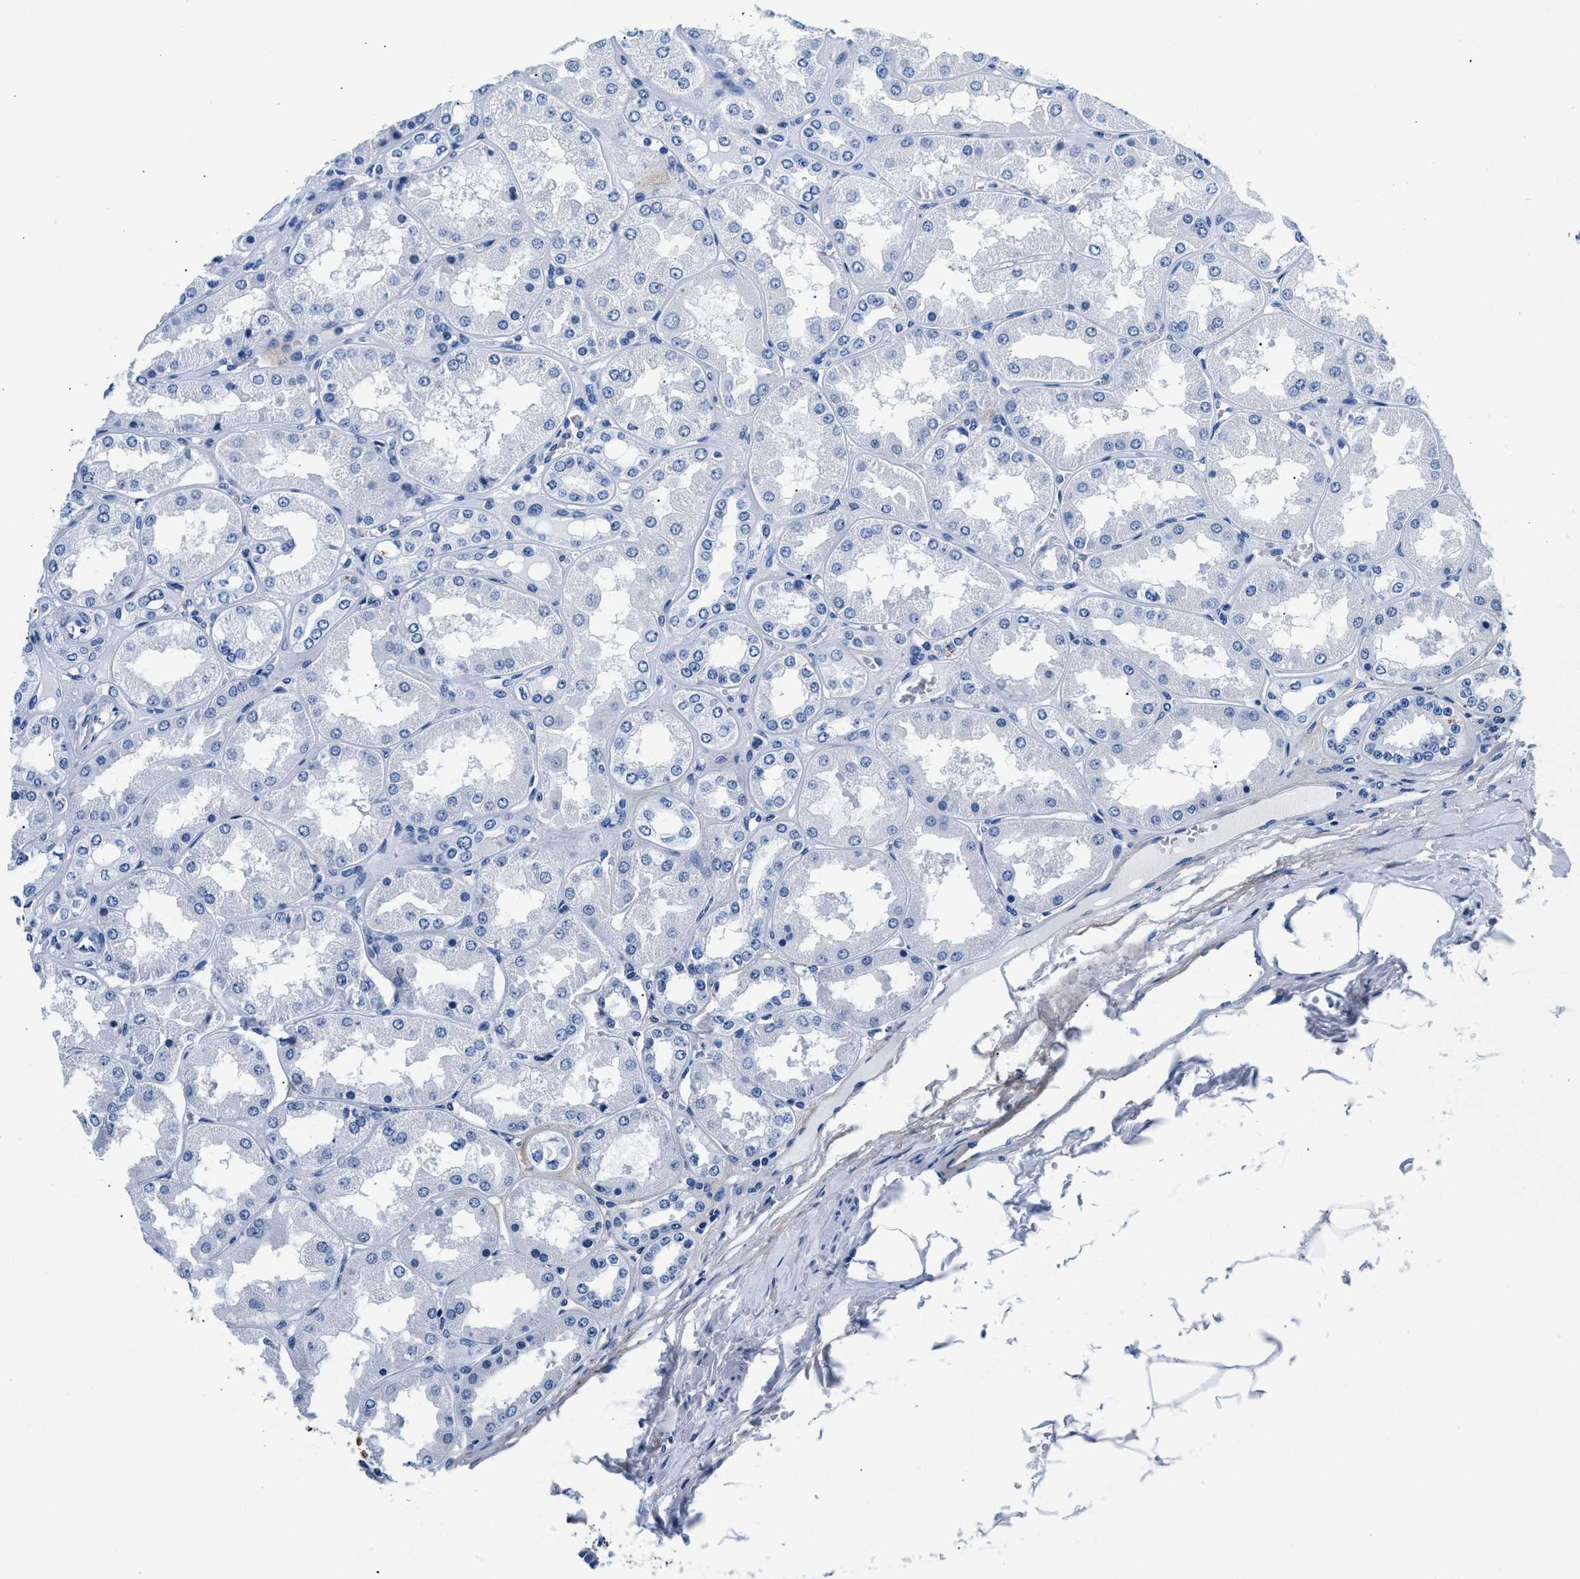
{"staining": {"intensity": "negative", "quantity": "none", "location": "none"}, "tissue": "kidney", "cell_type": "Cells in glomeruli", "image_type": "normal", "snomed": [{"axis": "morphology", "description": "Normal tissue, NOS"}, {"axis": "topography", "description": "Kidney"}], "caption": "DAB immunohistochemical staining of normal human kidney exhibits no significant positivity in cells in glomeruli.", "gene": "TNR", "patient": {"sex": "female", "age": 56}}